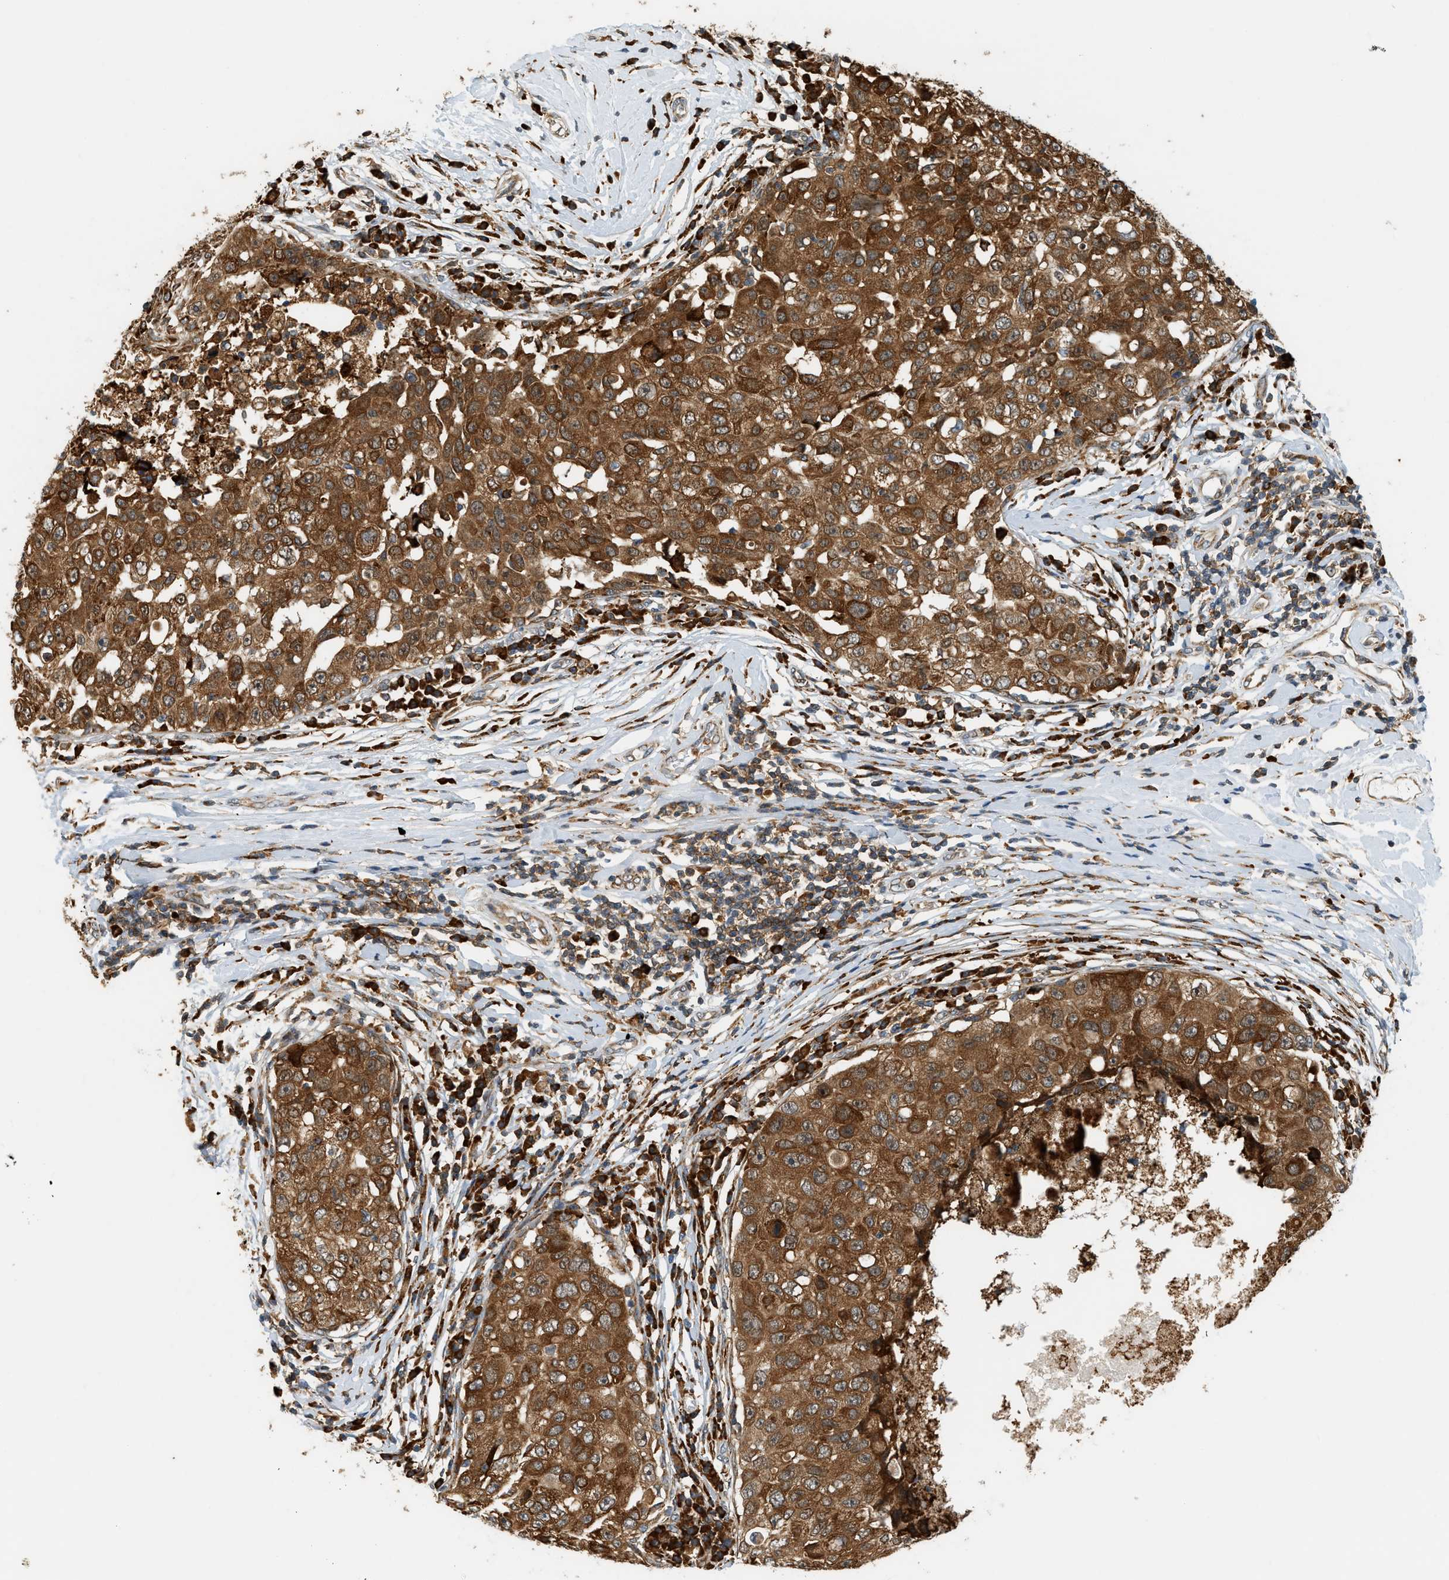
{"staining": {"intensity": "strong", "quantity": ">75%", "location": "cytoplasmic/membranous"}, "tissue": "breast cancer", "cell_type": "Tumor cells", "image_type": "cancer", "snomed": [{"axis": "morphology", "description": "Duct carcinoma"}, {"axis": "topography", "description": "Breast"}], "caption": "Breast cancer stained with a brown dye reveals strong cytoplasmic/membranous positive staining in approximately >75% of tumor cells.", "gene": "SEMA4D", "patient": {"sex": "female", "age": 27}}